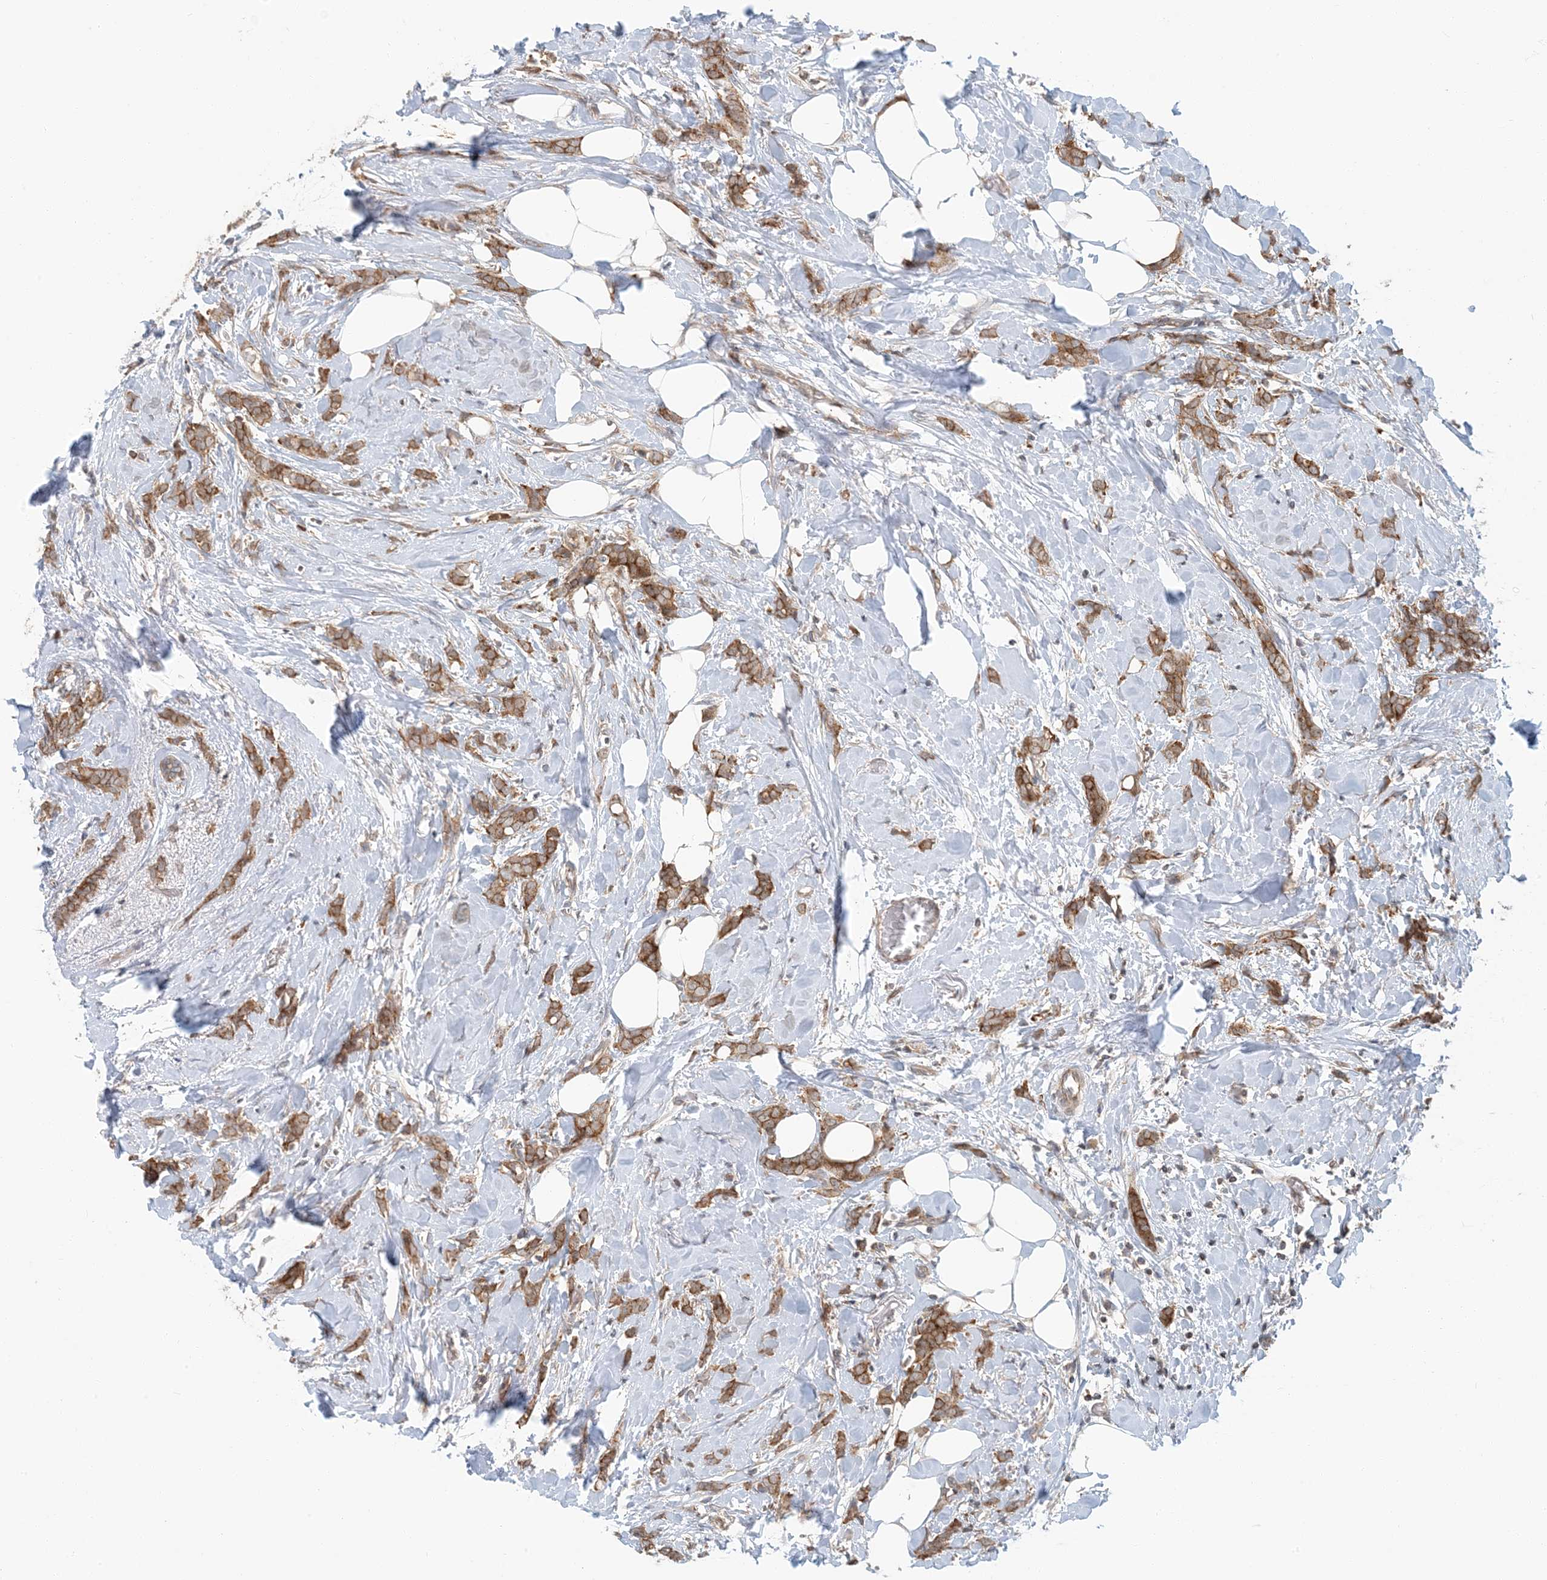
{"staining": {"intensity": "moderate", "quantity": ">75%", "location": "cytoplasmic/membranous"}, "tissue": "breast cancer", "cell_type": "Tumor cells", "image_type": "cancer", "snomed": [{"axis": "morphology", "description": "Lobular carcinoma, in situ"}, {"axis": "morphology", "description": "Lobular carcinoma"}, {"axis": "topography", "description": "Breast"}], "caption": "Immunohistochemical staining of human lobular carcinoma in situ (breast) displays medium levels of moderate cytoplasmic/membranous protein expression in about >75% of tumor cells.", "gene": "ATP13A2", "patient": {"sex": "female", "age": 41}}